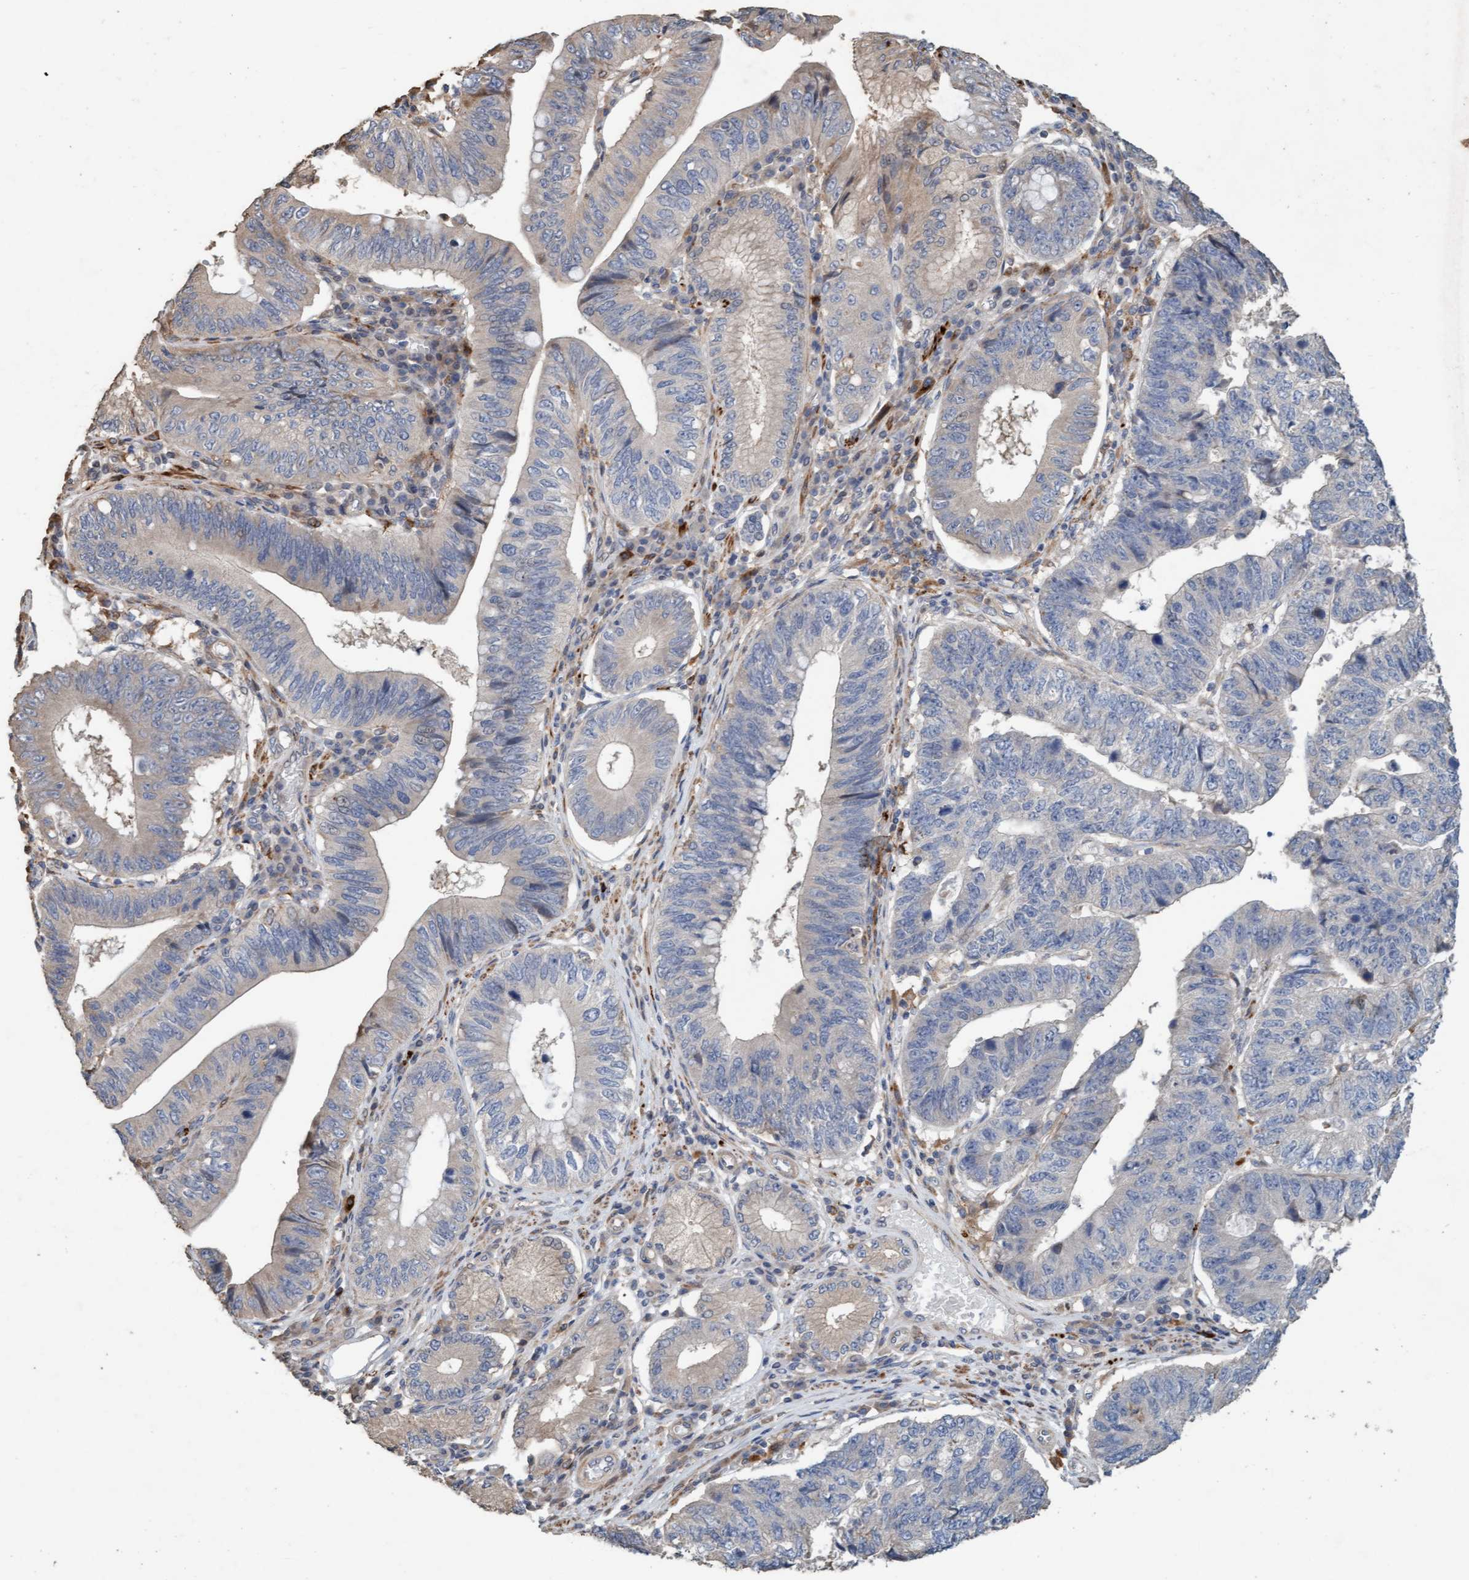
{"staining": {"intensity": "negative", "quantity": "none", "location": "none"}, "tissue": "stomach cancer", "cell_type": "Tumor cells", "image_type": "cancer", "snomed": [{"axis": "morphology", "description": "Adenocarcinoma, NOS"}, {"axis": "topography", "description": "Stomach"}], "caption": "Immunohistochemistry micrograph of adenocarcinoma (stomach) stained for a protein (brown), which demonstrates no expression in tumor cells.", "gene": "LONRF1", "patient": {"sex": "male", "age": 59}}